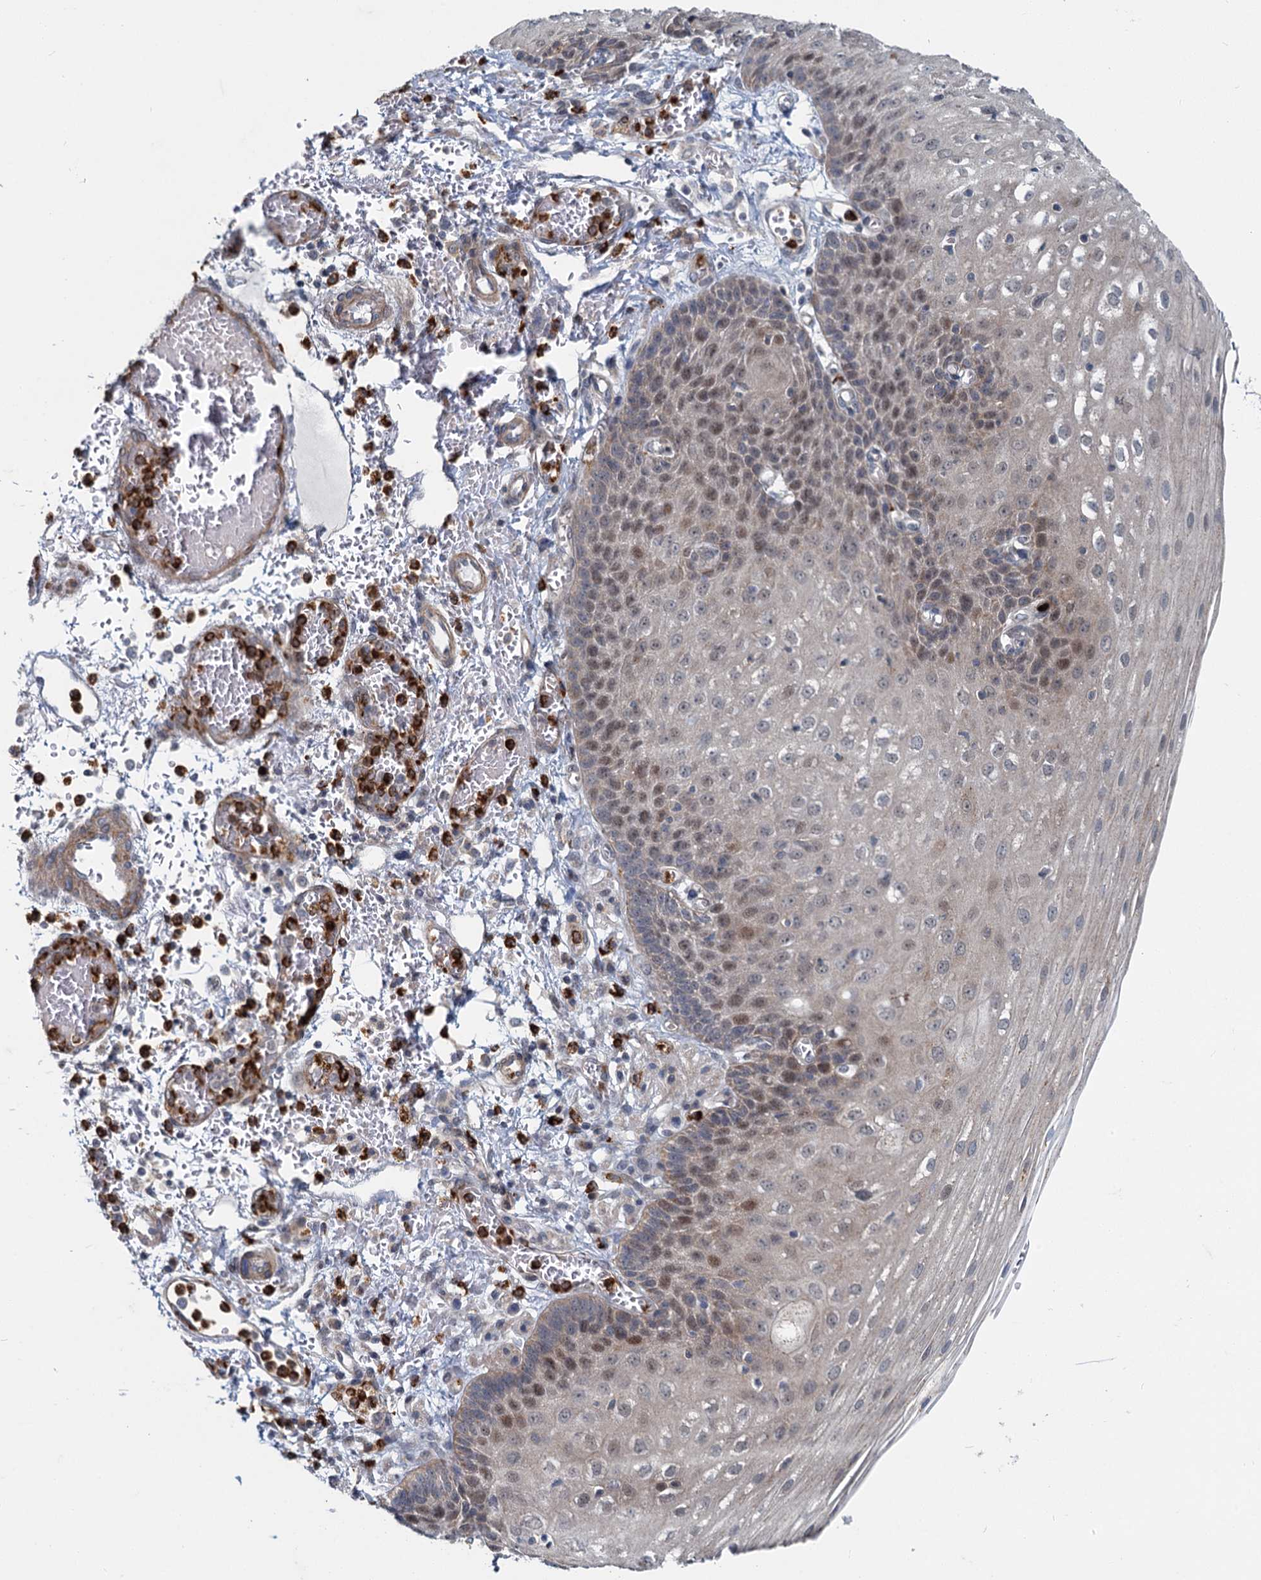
{"staining": {"intensity": "moderate", "quantity": "<25%", "location": "cytoplasmic/membranous,nuclear"}, "tissue": "esophagus", "cell_type": "Squamous epithelial cells", "image_type": "normal", "snomed": [{"axis": "morphology", "description": "Normal tissue, NOS"}, {"axis": "topography", "description": "Esophagus"}], "caption": "This image displays unremarkable esophagus stained with immunohistochemistry (IHC) to label a protein in brown. The cytoplasmic/membranous,nuclear of squamous epithelial cells show moderate positivity for the protein. Nuclei are counter-stained blue.", "gene": "ADCY2", "patient": {"sex": "male", "age": 81}}